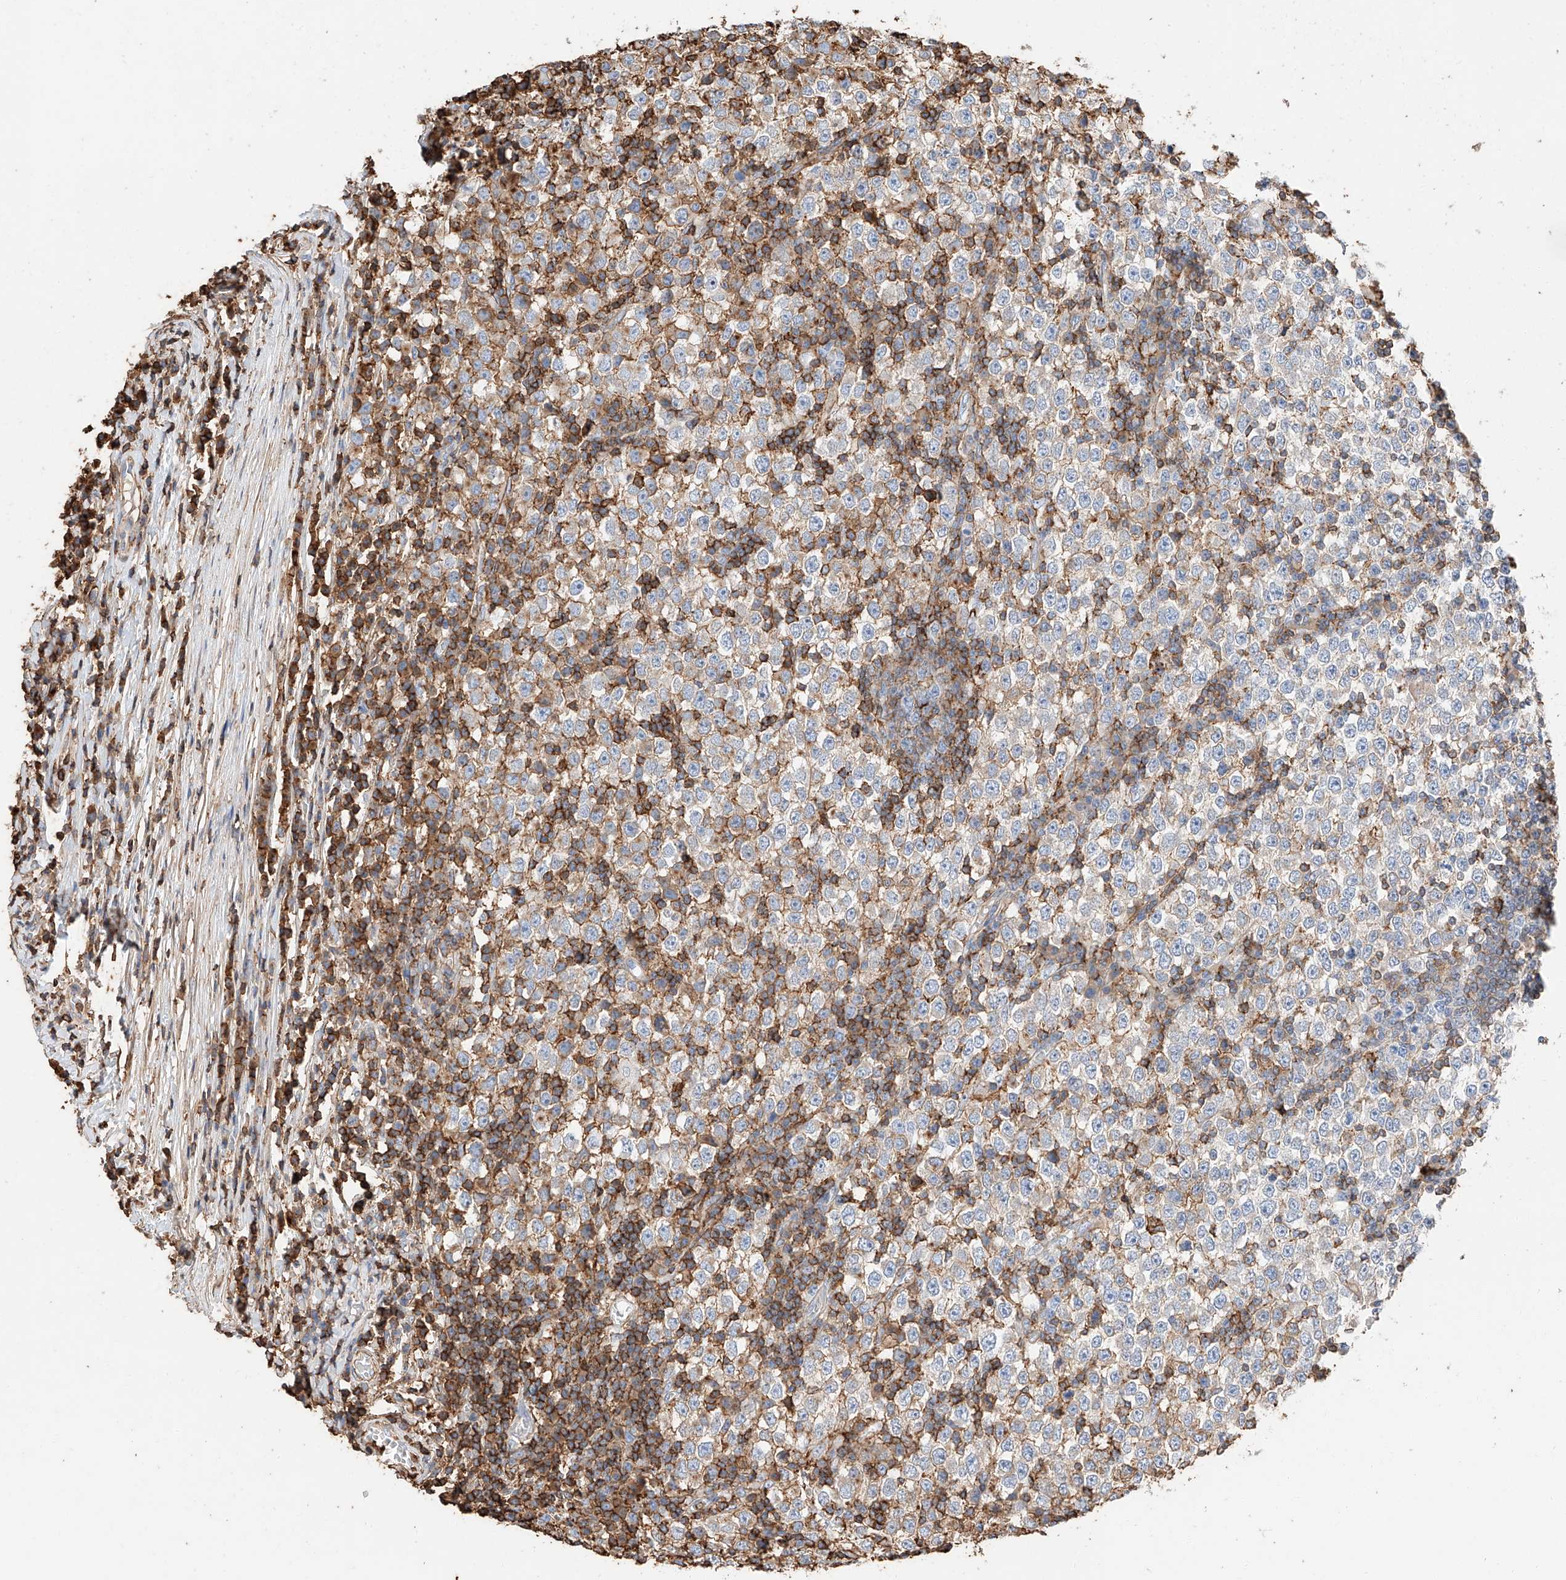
{"staining": {"intensity": "negative", "quantity": "none", "location": "none"}, "tissue": "testis cancer", "cell_type": "Tumor cells", "image_type": "cancer", "snomed": [{"axis": "morphology", "description": "Seminoma, NOS"}, {"axis": "topography", "description": "Testis"}], "caption": "Tumor cells show no significant staining in seminoma (testis). (Stains: DAB immunohistochemistry (IHC) with hematoxylin counter stain, Microscopy: brightfield microscopy at high magnification).", "gene": "WFS1", "patient": {"sex": "male", "age": 65}}